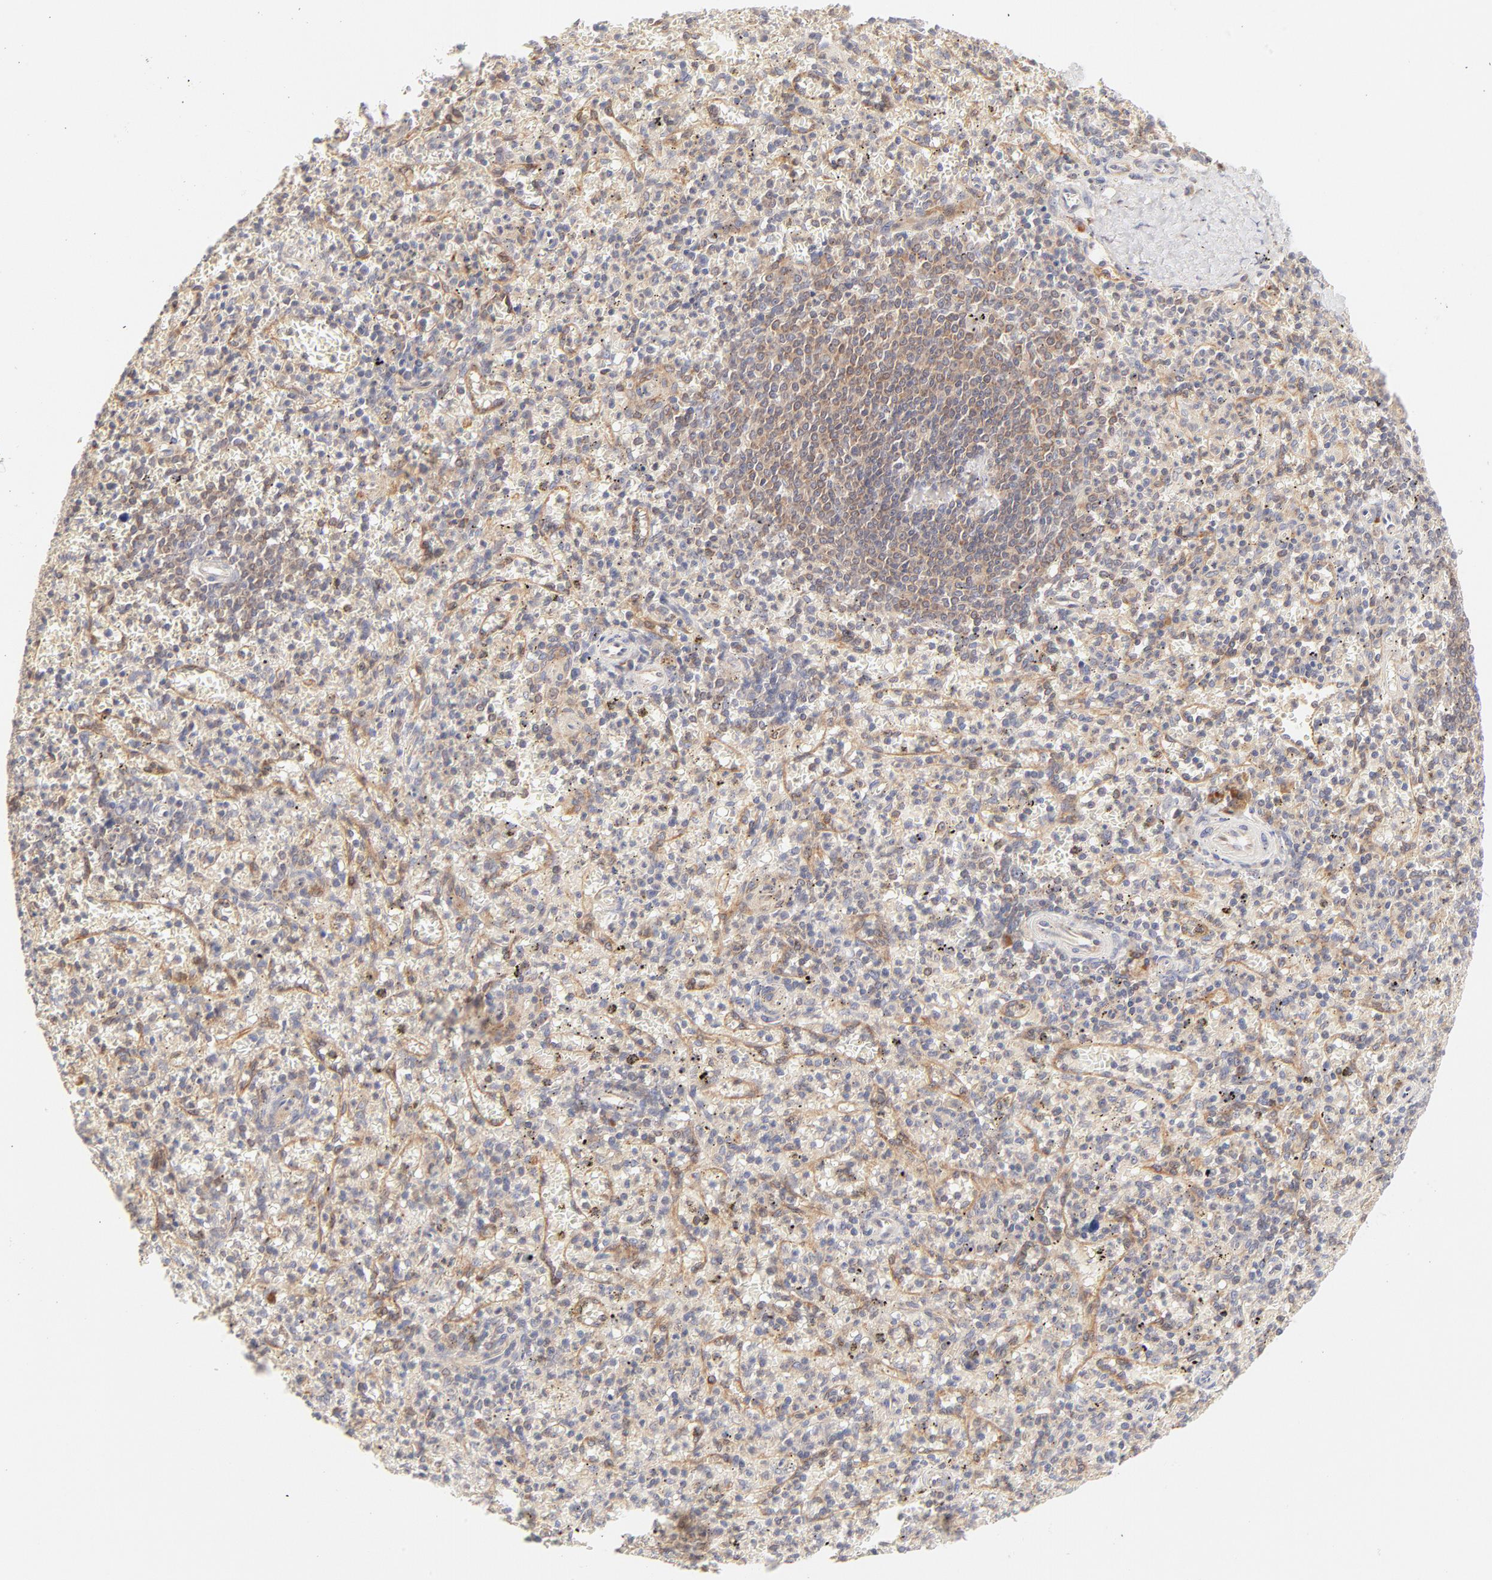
{"staining": {"intensity": "weak", "quantity": ">75%", "location": "cytoplasmic/membranous"}, "tissue": "spleen", "cell_type": "Cells in red pulp", "image_type": "normal", "snomed": [{"axis": "morphology", "description": "Normal tissue, NOS"}, {"axis": "topography", "description": "Spleen"}], "caption": "A brown stain shows weak cytoplasmic/membranous expression of a protein in cells in red pulp of benign spleen.", "gene": "RPS6KA1", "patient": {"sex": "male", "age": 72}}